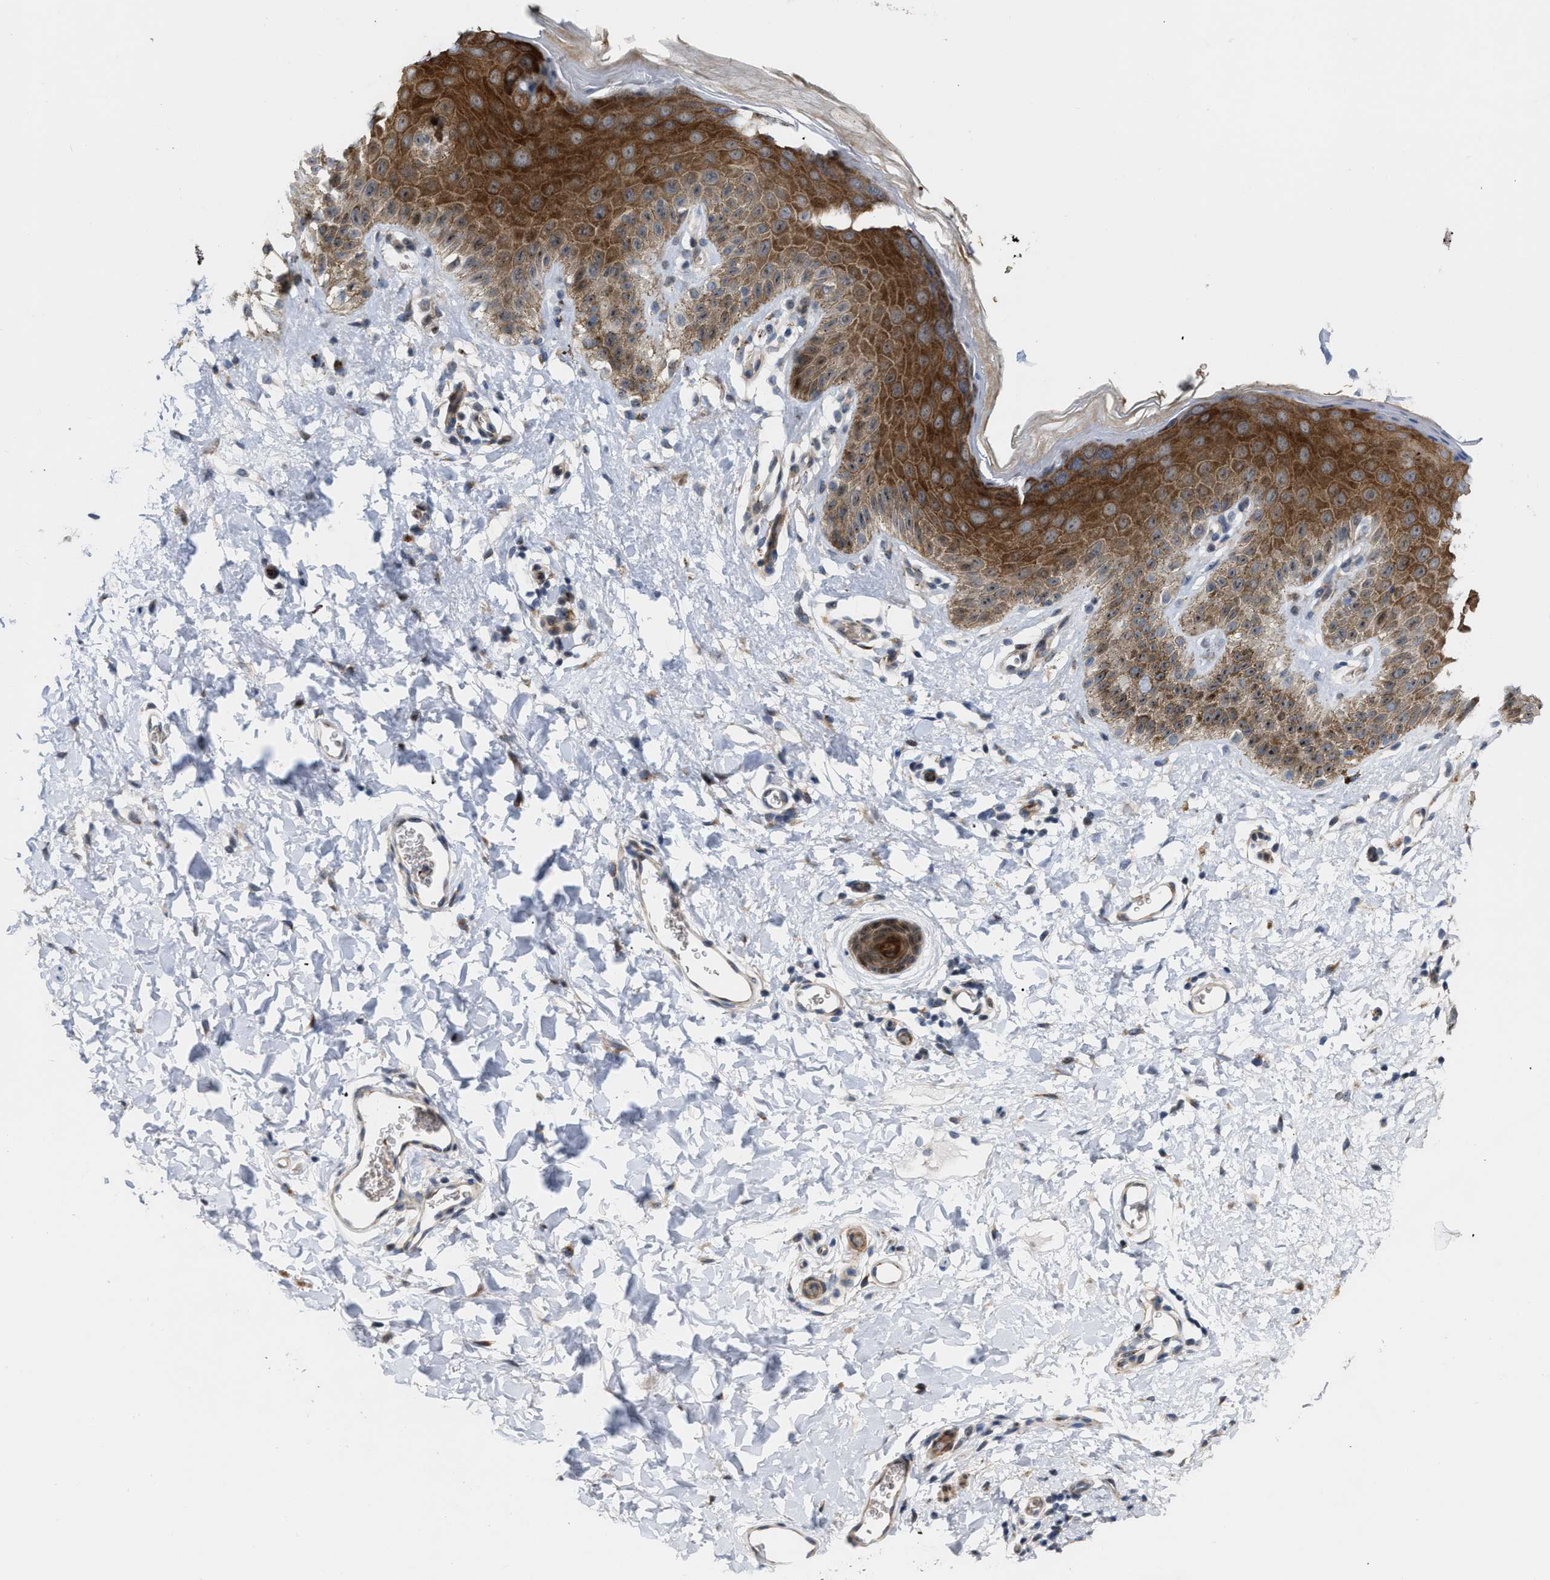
{"staining": {"intensity": "moderate", "quantity": "25%-75%", "location": "cytoplasmic/membranous,nuclear"}, "tissue": "skin", "cell_type": "Epidermal cells", "image_type": "normal", "snomed": [{"axis": "morphology", "description": "Normal tissue, NOS"}, {"axis": "topography", "description": "Anal"}], "caption": "Epidermal cells exhibit medium levels of moderate cytoplasmic/membranous,nuclear positivity in about 25%-75% of cells in benign human skin.", "gene": "POLR1F", "patient": {"sex": "male", "age": 44}}